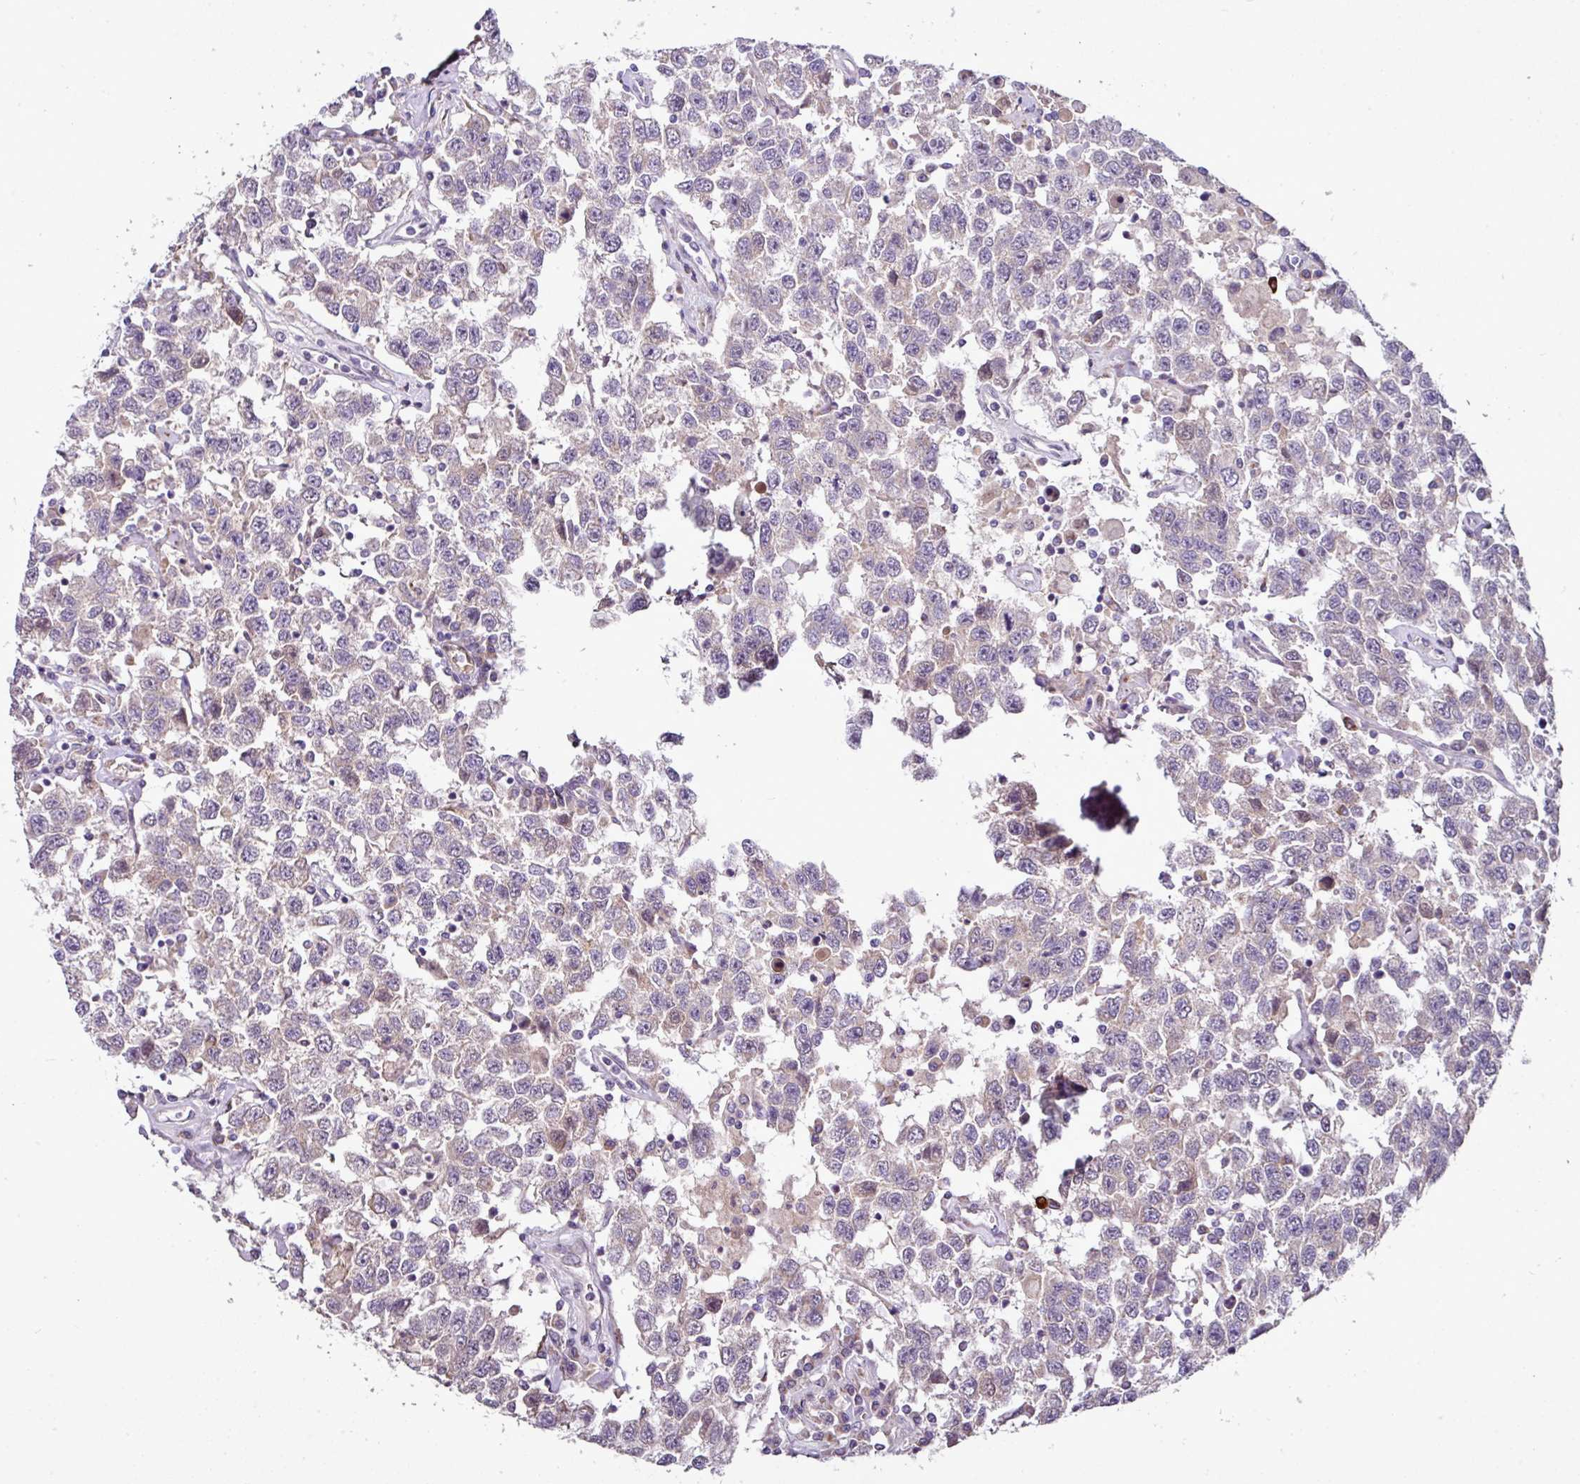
{"staining": {"intensity": "negative", "quantity": "none", "location": "none"}, "tissue": "testis cancer", "cell_type": "Tumor cells", "image_type": "cancer", "snomed": [{"axis": "morphology", "description": "Seminoma, NOS"}, {"axis": "topography", "description": "Testis"}], "caption": "This image is of testis cancer (seminoma) stained with IHC to label a protein in brown with the nuclei are counter-stained blue. There is no staining in tumor cells. The staining was performed using DAB to visualize the protein expression in brown, while the nuclei were stained in blue with hematoxylin (Magnification: 20x).", "gene": "GAN", "patient": {"sex": "male", "age": 41}}